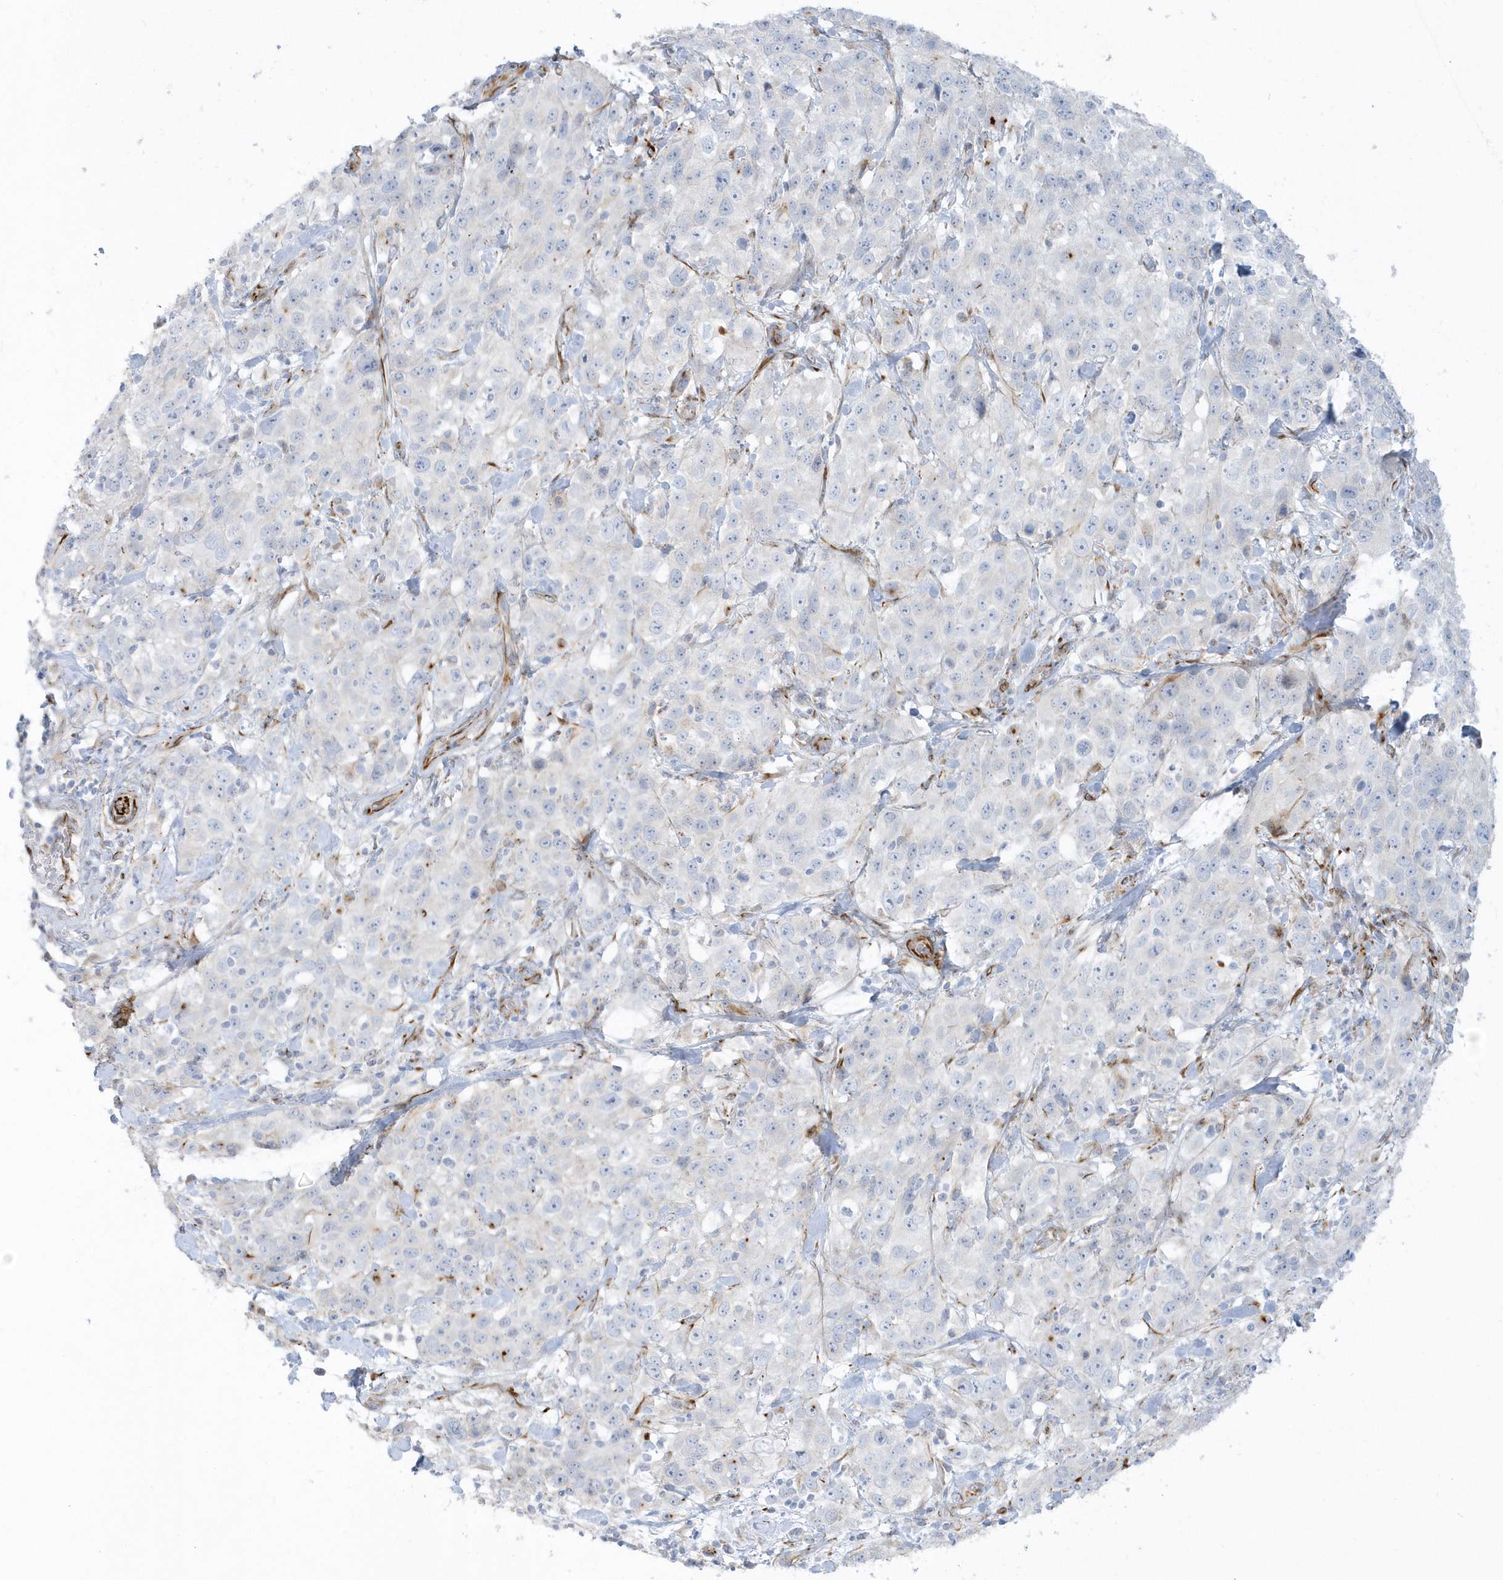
{"staining": {"intensity": "negative", "quantity": "none", "location": "none"}, "tissue": "stomach cancer", "cell_type": "Tumor cells", "image_type": "cancer", "snomed": [{"axis": "morphology", "description": "Normal tissue, NOS"}, {"axis": "morphology", "description": "Adenocarcinoma, NOS"}, {"axis": "topography", "description": "Lymph node"}, {"axis": "topography", "description": "Stomach"}], "caption": "The image exhibits no staining of tumor cells in stomach cancer.", "gene": "PPIL6", "patient": {"sex": "male", "age": 48}}